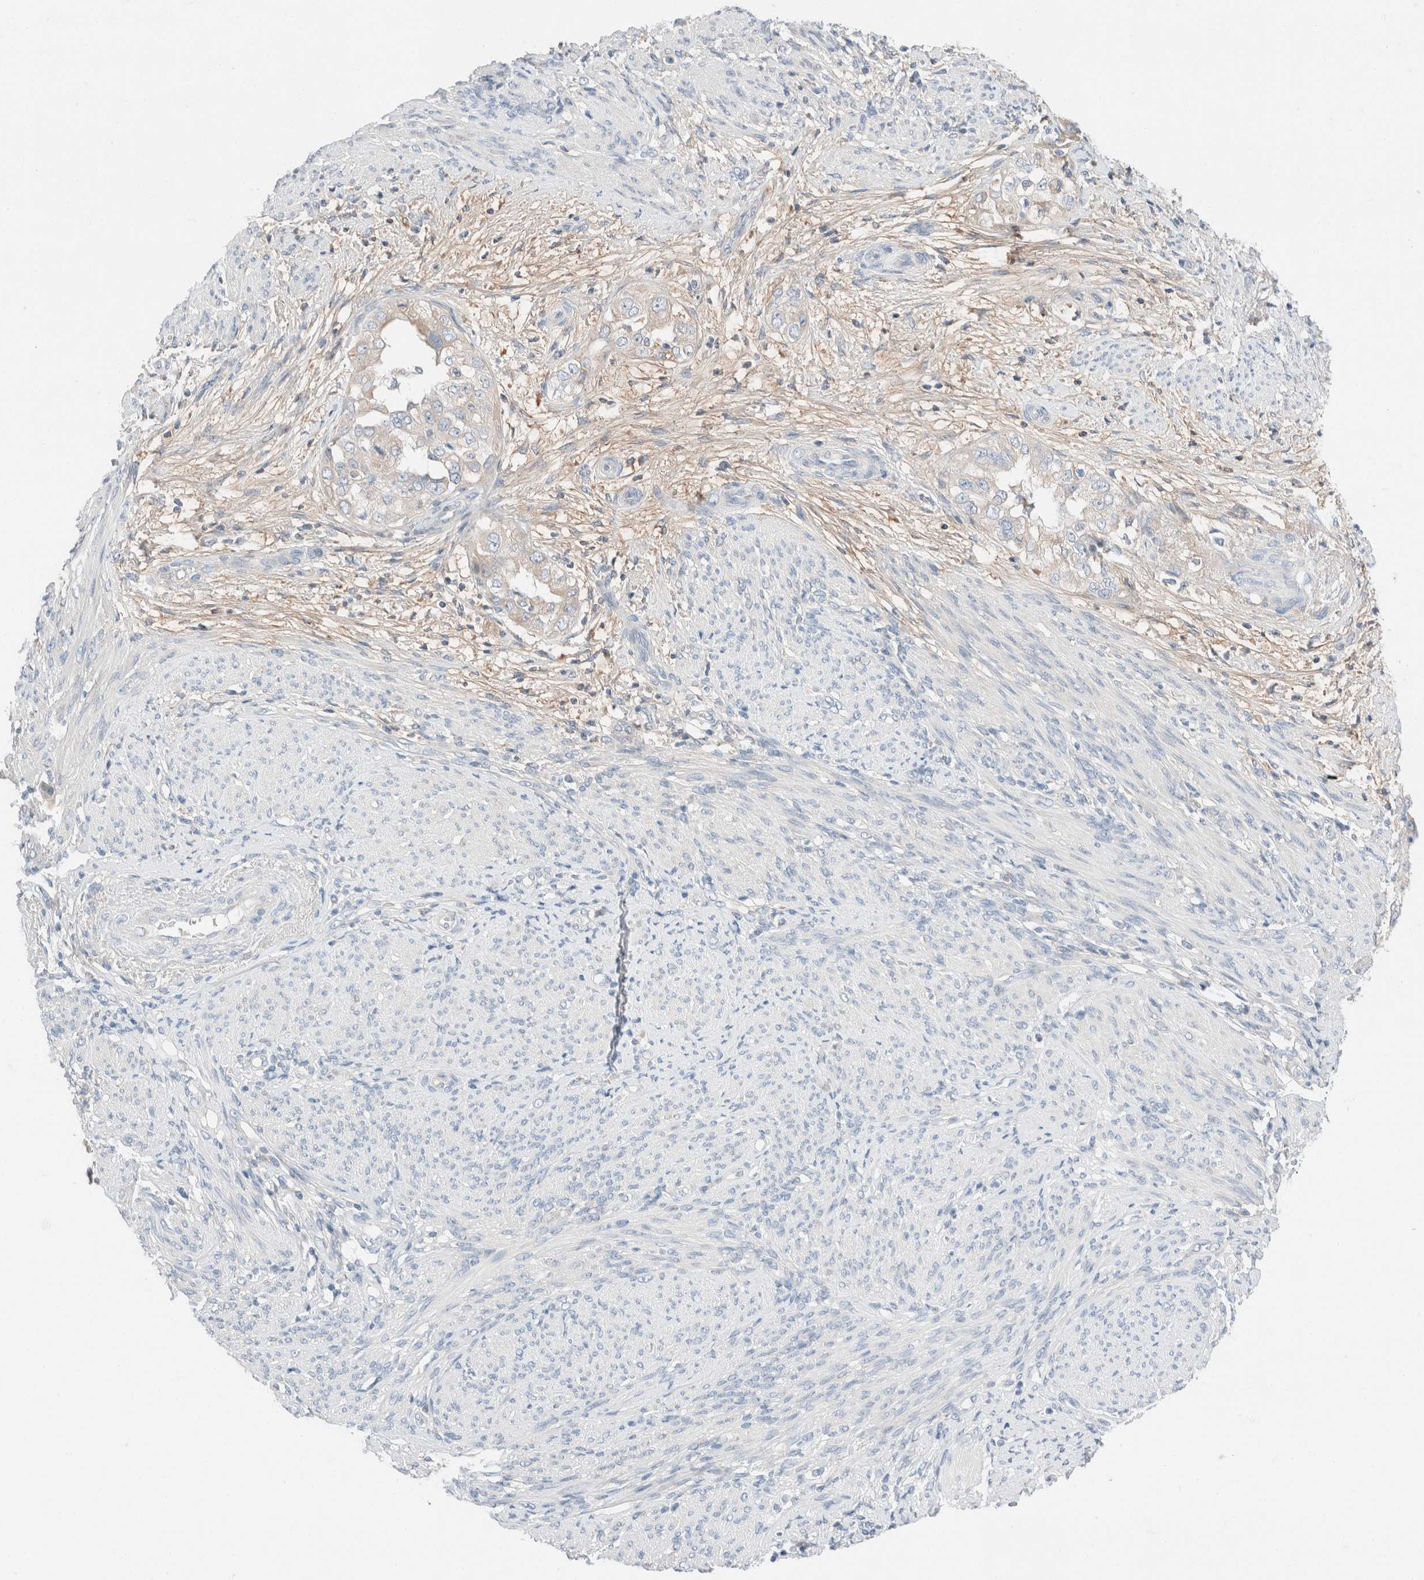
{"staining": {"intensity": "negative", "quantity": "none", "location": "none"}, "tissue": "endometrial cancer", "cell_type": "Tumor cells", "image_type": "cancer", "snomed": [{"axis": "morphology", "description": "Adenocarcinoma, NOS"}, {"axis": "topography", "description": "Endometrium"}], "caption": "Tumor cells are negative for protein expression in human endometrial cancer (adenocarcinoma).", "gene": "PCM1", "patient": {"sex": "female", "age": 85}}